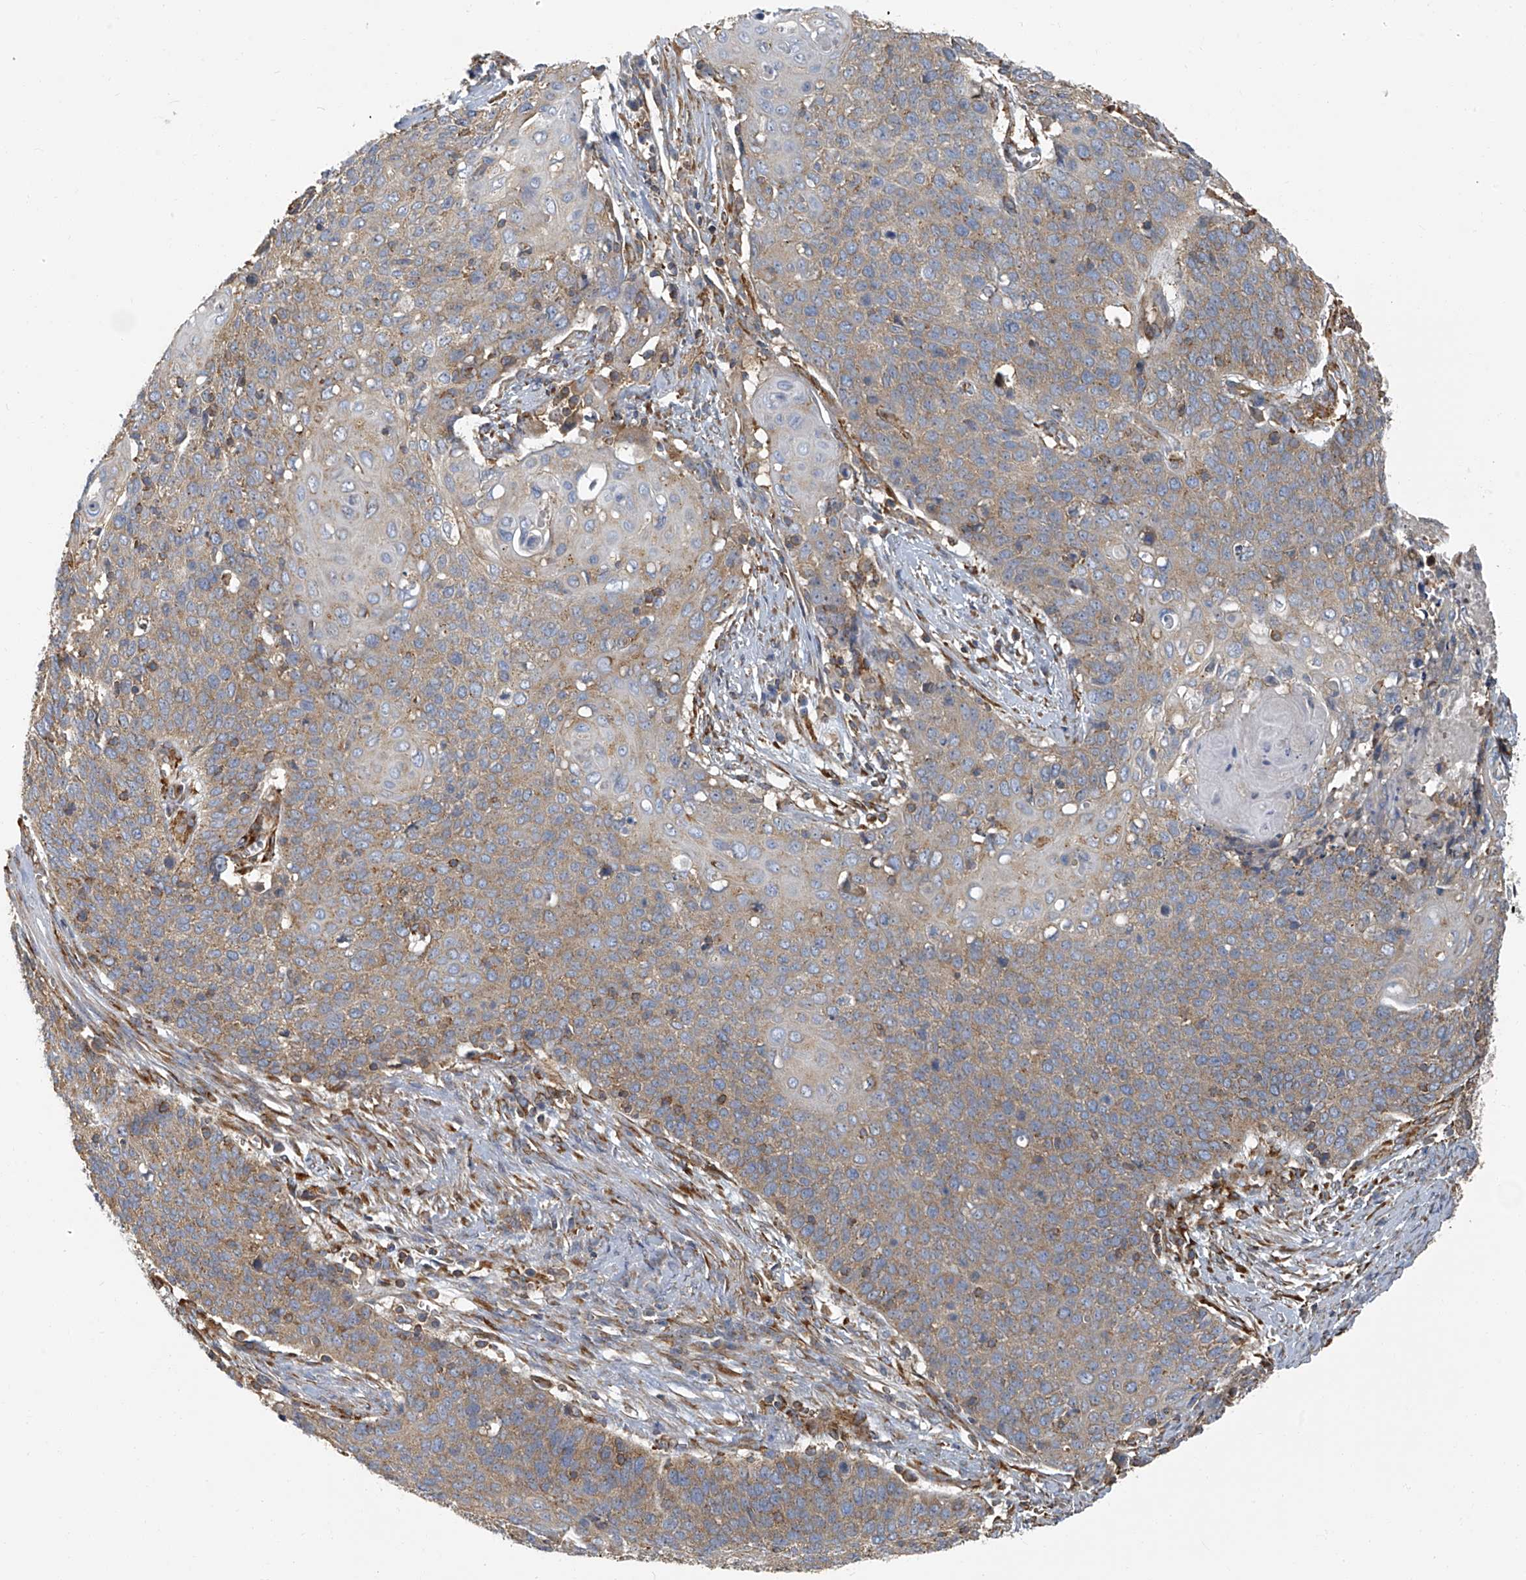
{"staining": {"intensity": "moderate", "quantity": ">75%", "location": "cytoplasmic/membranous"}, "tissue": "cervical cancer", "cell_type": "Tumor cells", "image_type": "cancer", "snomed": [{"axis": "morphology", "description": "Squamous cell carcinoma, NOS"}, {"axis": "topography", "description": "Cervix"}], "caption": "A high-resolution micrograph shows immunohistochemistry (IHC) staining of cervical cancer, which displays moderate cytoplasmic/membranous staining in approximately >75% of tumor cells.", "gene": "SEPTIN7", "patient": {"sex": "female", "age": 39}}